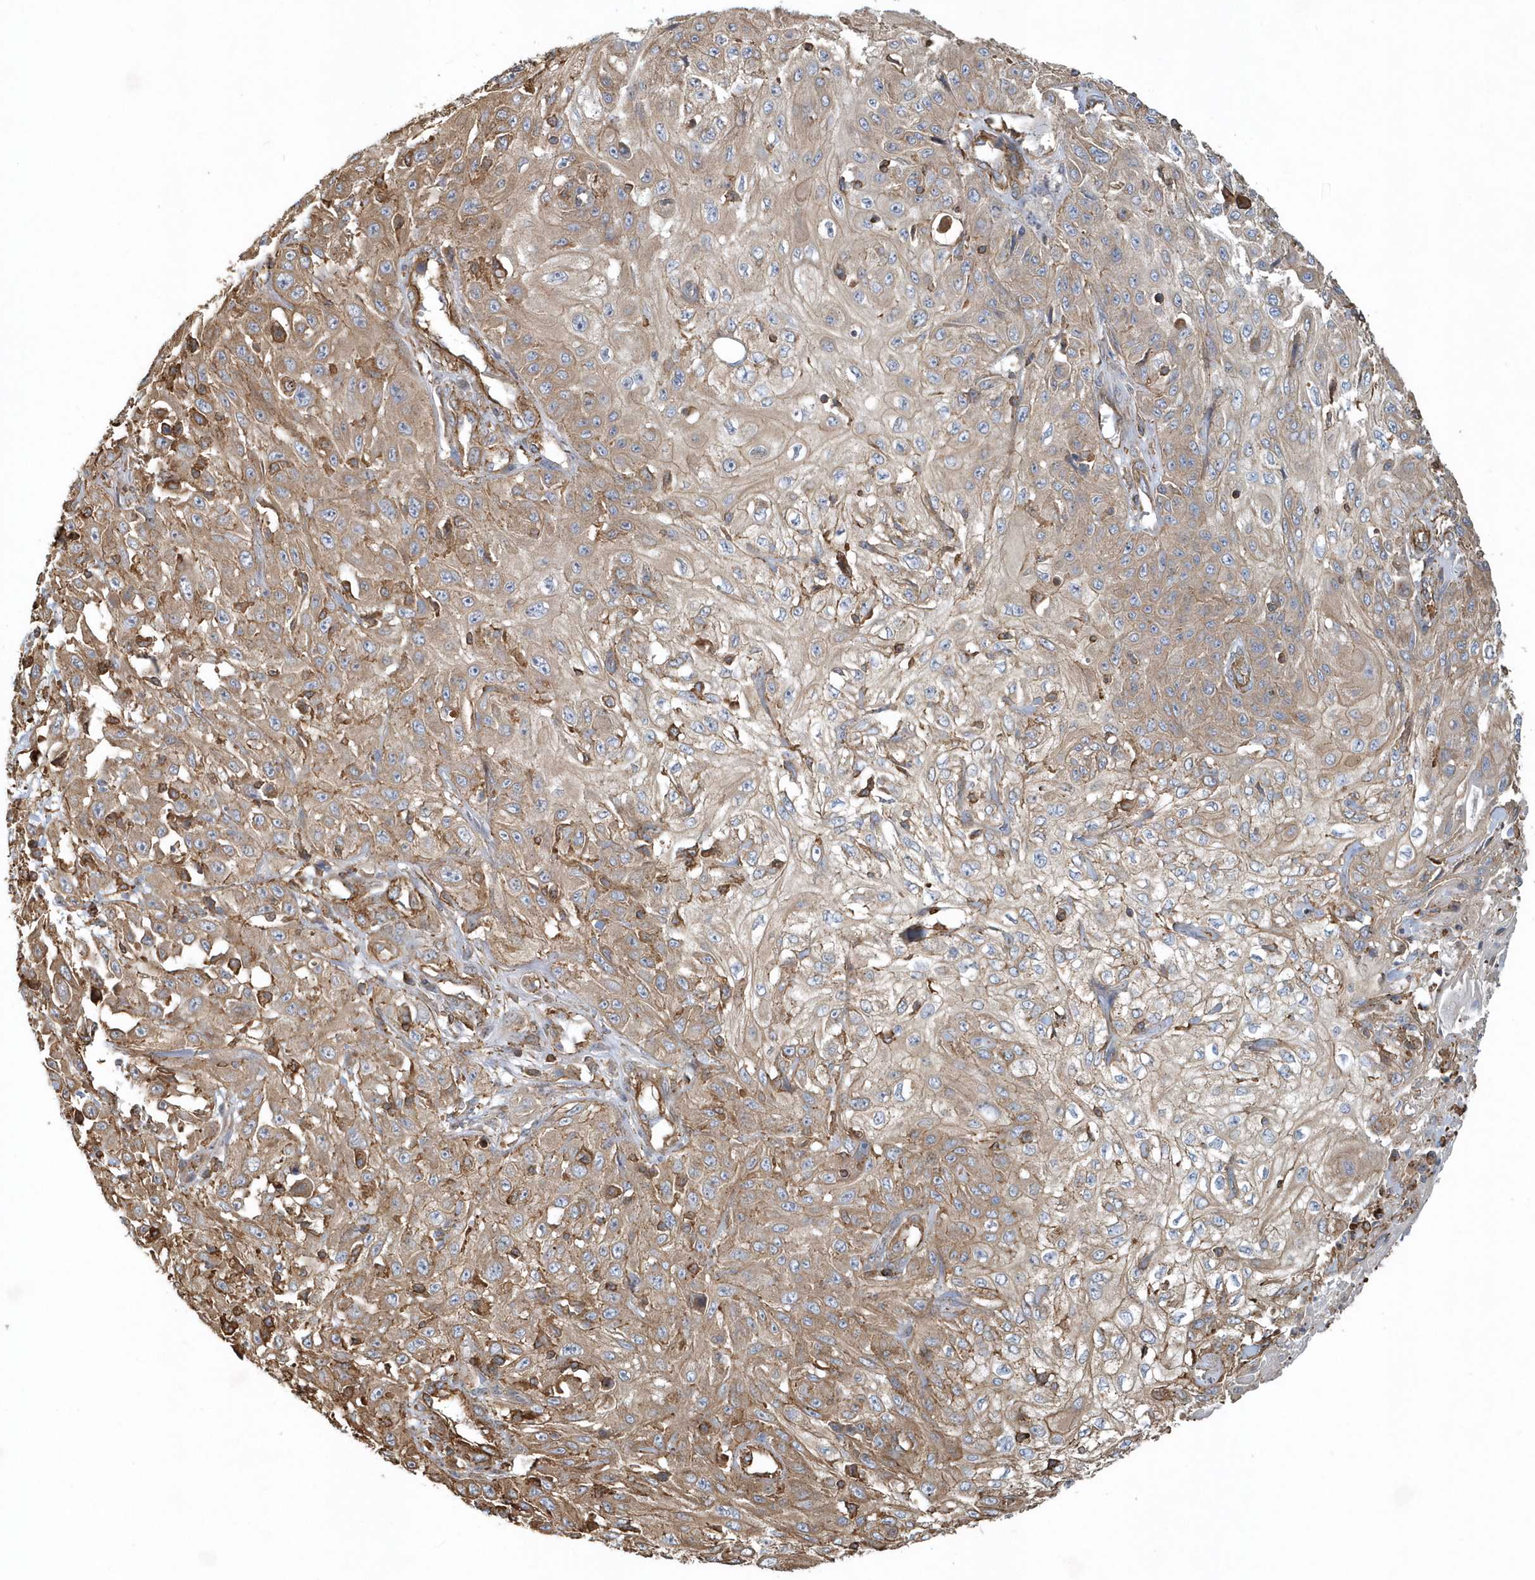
{"staining": {"intensity": "moderate", "quantity": ">75%", "location": "cytoplasmic/membranous"}, "tissue": "skin cancer", "cell_type": "Tumor cells", "image_type": "cancer", "snomed": [{"axis": "morphology", "description": "Squamous cell carcinoma, NOS"}, {"axis": "morphology", "description": "Squamous cell carcinoma, metastatic, NOS"}, {"axis": "topography", "description": "Skin"}, {"axis": "topography", "description": "Lymph node"}], "caption": "IHC (DAB (3,3'-diaminobenzidine)) staining of human skin metastatic squamous cell carcinoma shows moderate cytoplasmic/membranous protein expression in about >75% of tumor cells.", "gene": "MMUT", "patient": {"sex": "male", "age": 75}}